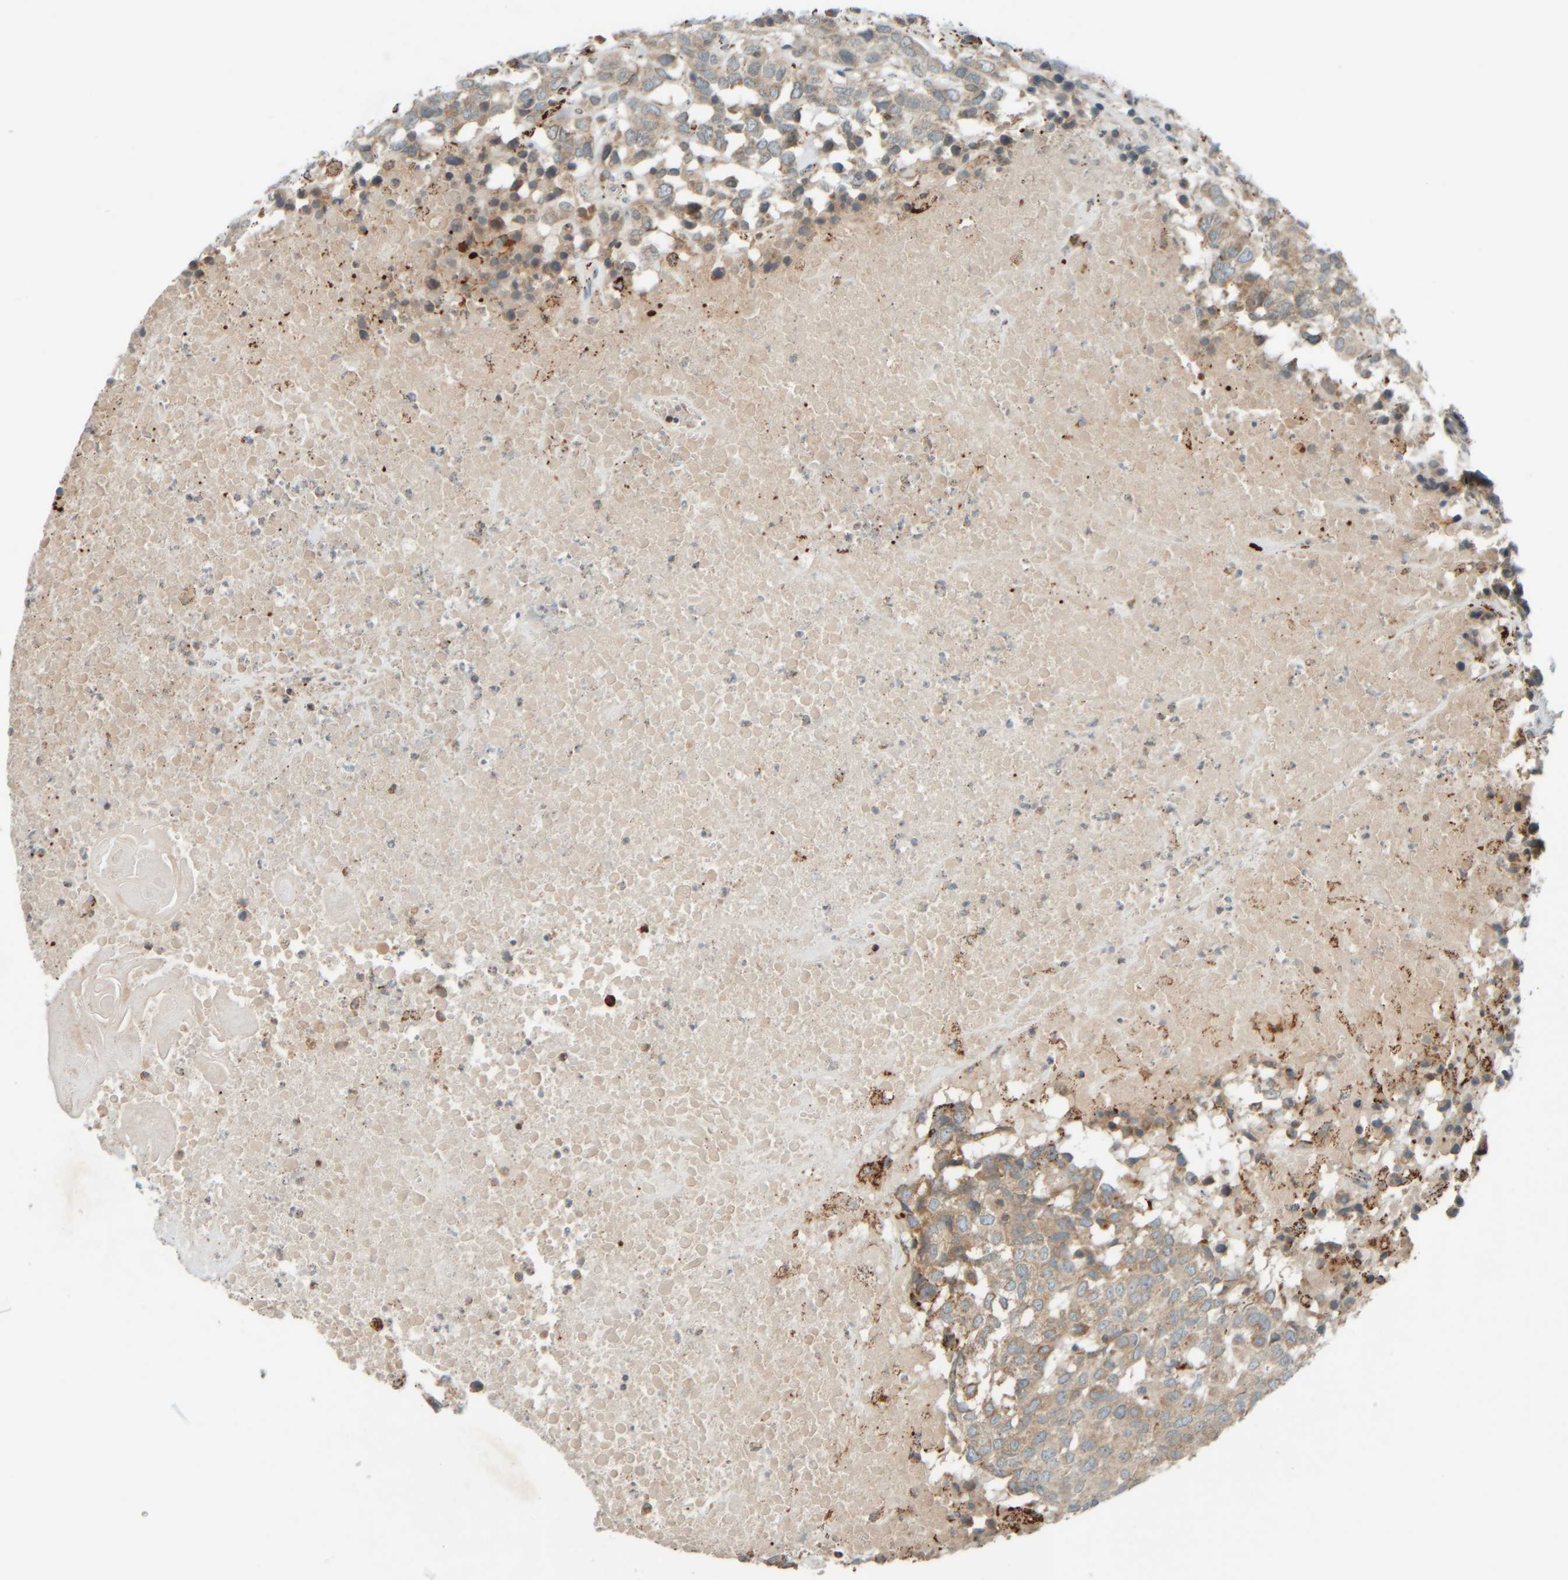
{"staining": {"intensity": "weak", "quantity": ">75%", "location": "cytoplasmic/membranous"}, "tissue": "head and neck cancer", "cell_type": "Tumor cells", "image_type": "cancer", "snomed": [{"axis": "morphology", "description": "Squamous cell carcinoma, NOS"}, {"axis": "topography", "description": "Head-Neck"}], "caption": "The histopathology image displays immunohistochemical staining of head and neck squamous cell carcinoma. There is weak cytoplasmic/membranous positivity is seen in about >75% of tumor cells.", "gene": "SPAG5", "patient": {"sex": "male", "age": 66}}